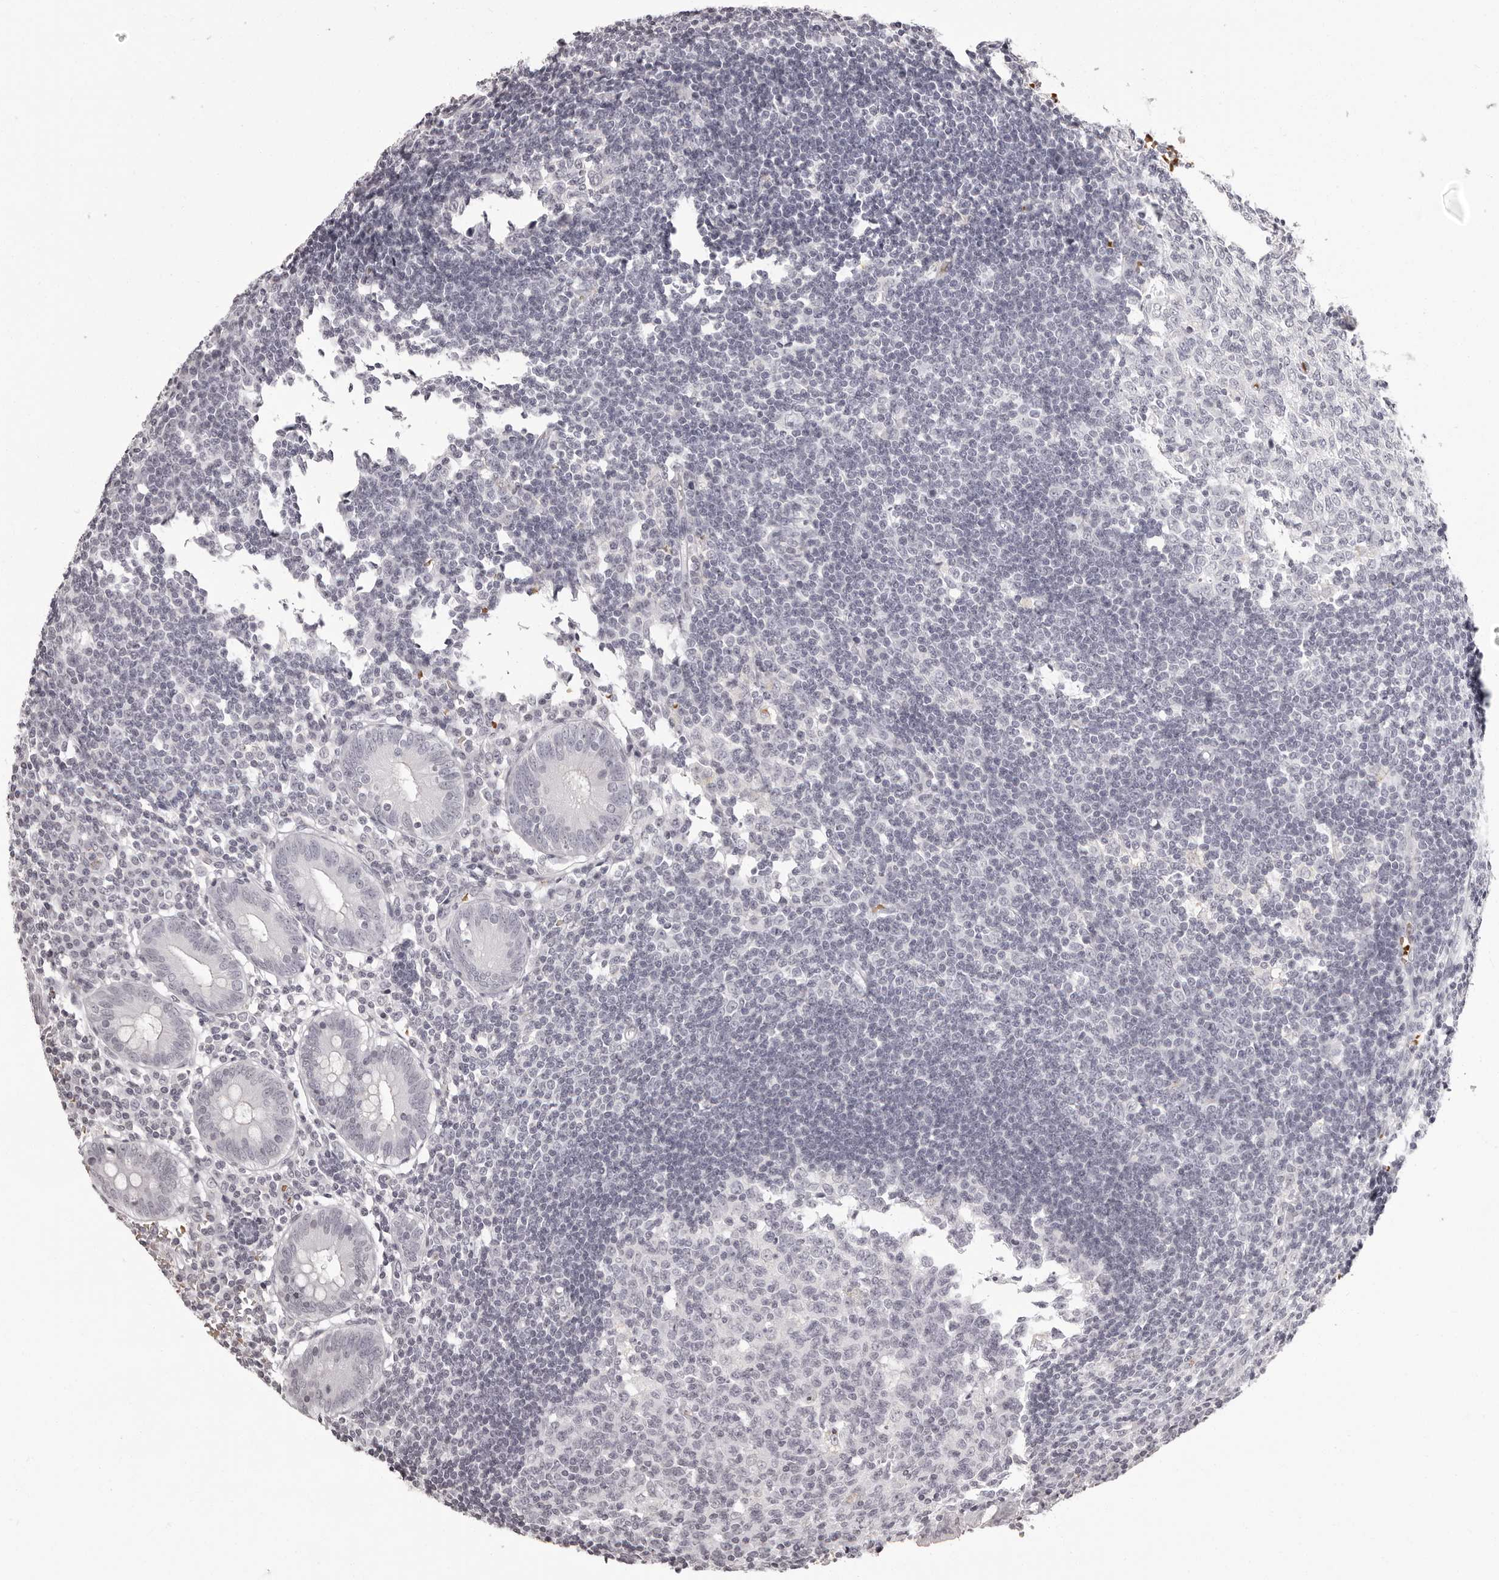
{"staining": {"intensity": "negative", "quantity": "none", "location": "none"}, "tissue": "appendix", "cell_type": "Glandular cells", "image_type": "normal", "snomed": [{"axis": "morphology", "description": "Normal tissue, NOS"}, {"axis": "topography", "description": "Appendix"}], "caption": "DAB (3,3'-diaminobenzidine) immunohistochemical staining of normal human appendix displays no significant staining in glandular cells.", "gene": "C8orf74", "patient": {"sex": "female", "age": 54}}